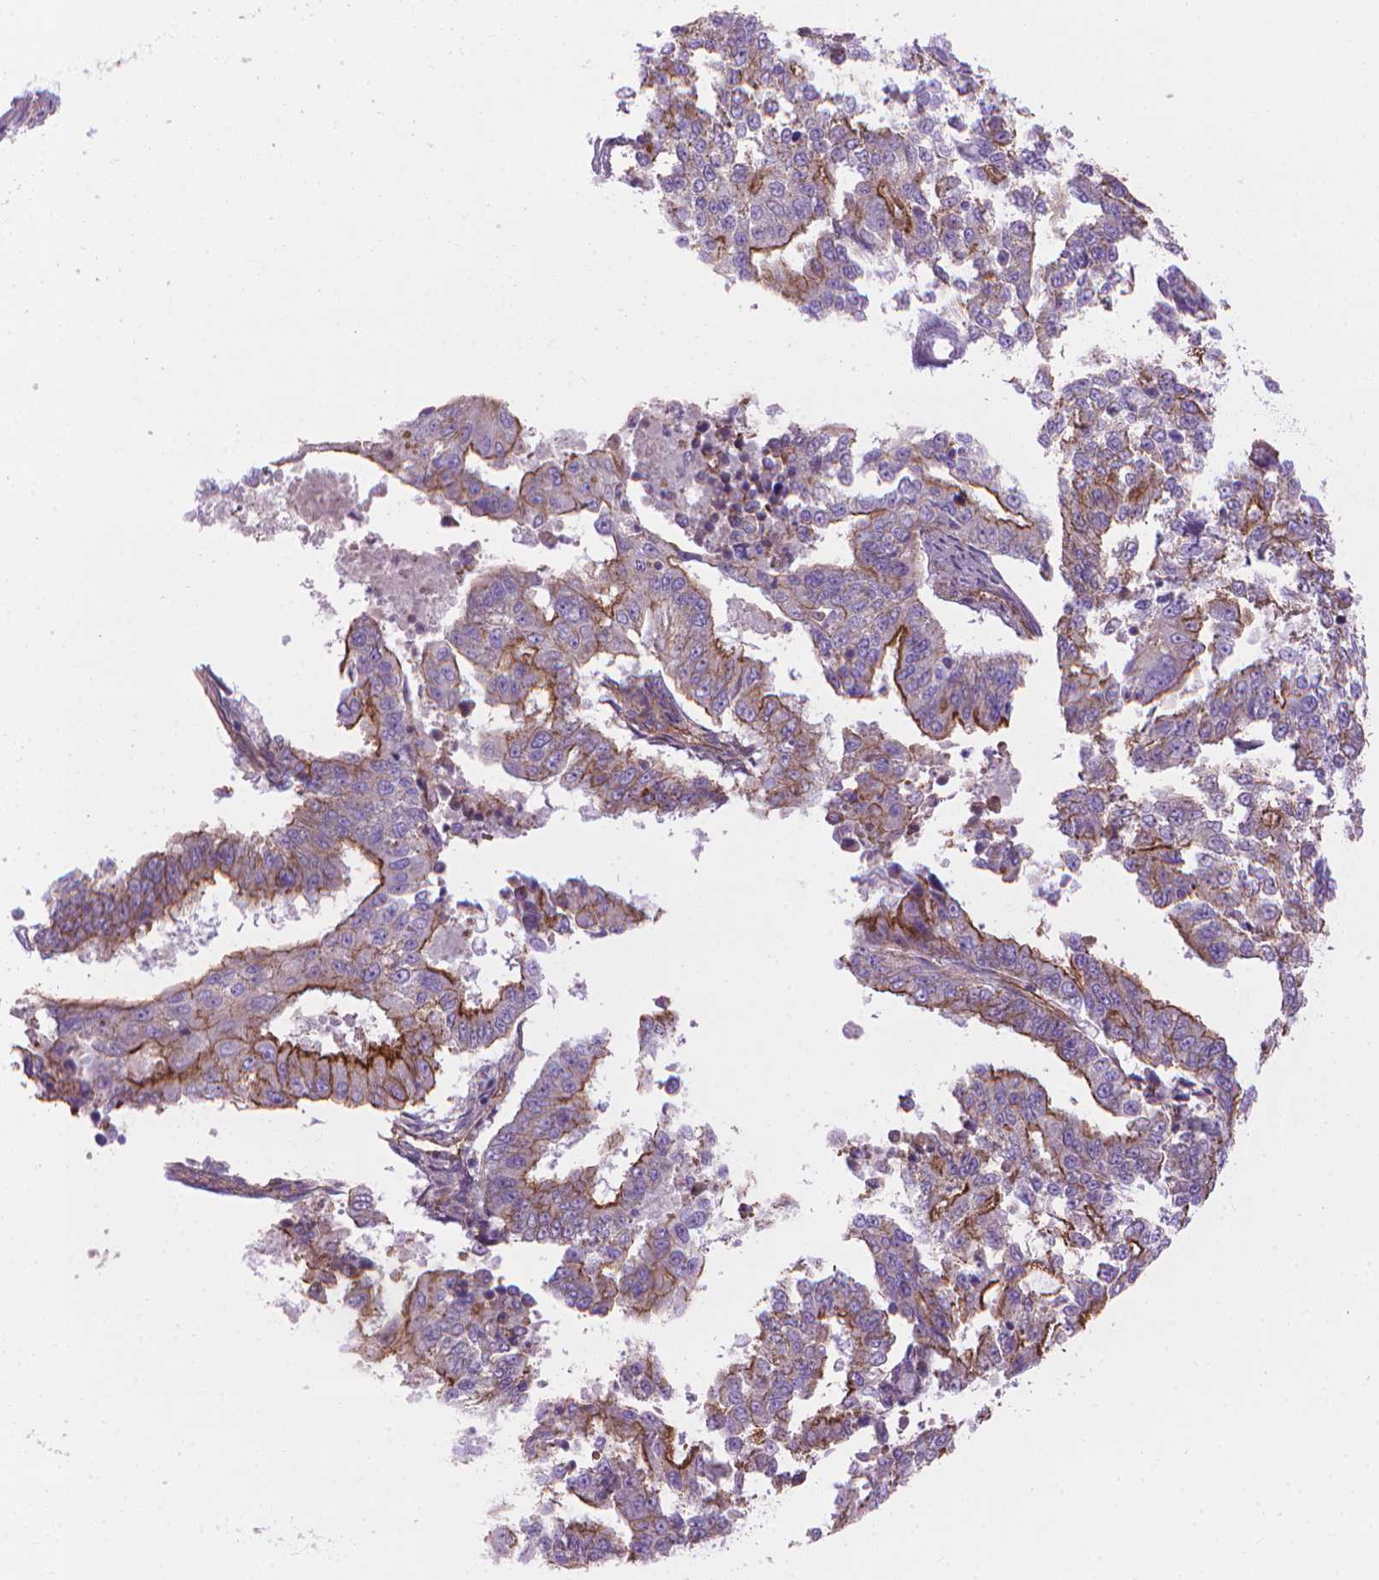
{"staining": {"intensity": "strong", "quantity": "25%-75%", "location": "cytoplasmic/membranous"}, "tissue": "endometrial cancer", "cell_type": "Tumor cells", "image_type": "cancer", "snomed": [{"axis": "morphology", "description": "Adenocarcinoma, NOS"}, {"axis": "topography", "description": "Uterus"}], "caption": "This image exhibits immunohistochemistry (IHC) staining of endometrial cancer (adenocarcinoma), with high strong cytoplasmic/membranous positivity in about 25%-75% of tumor cells.", "gene": "TENT5A", "patient": {"sex": "female", "age": 59}}